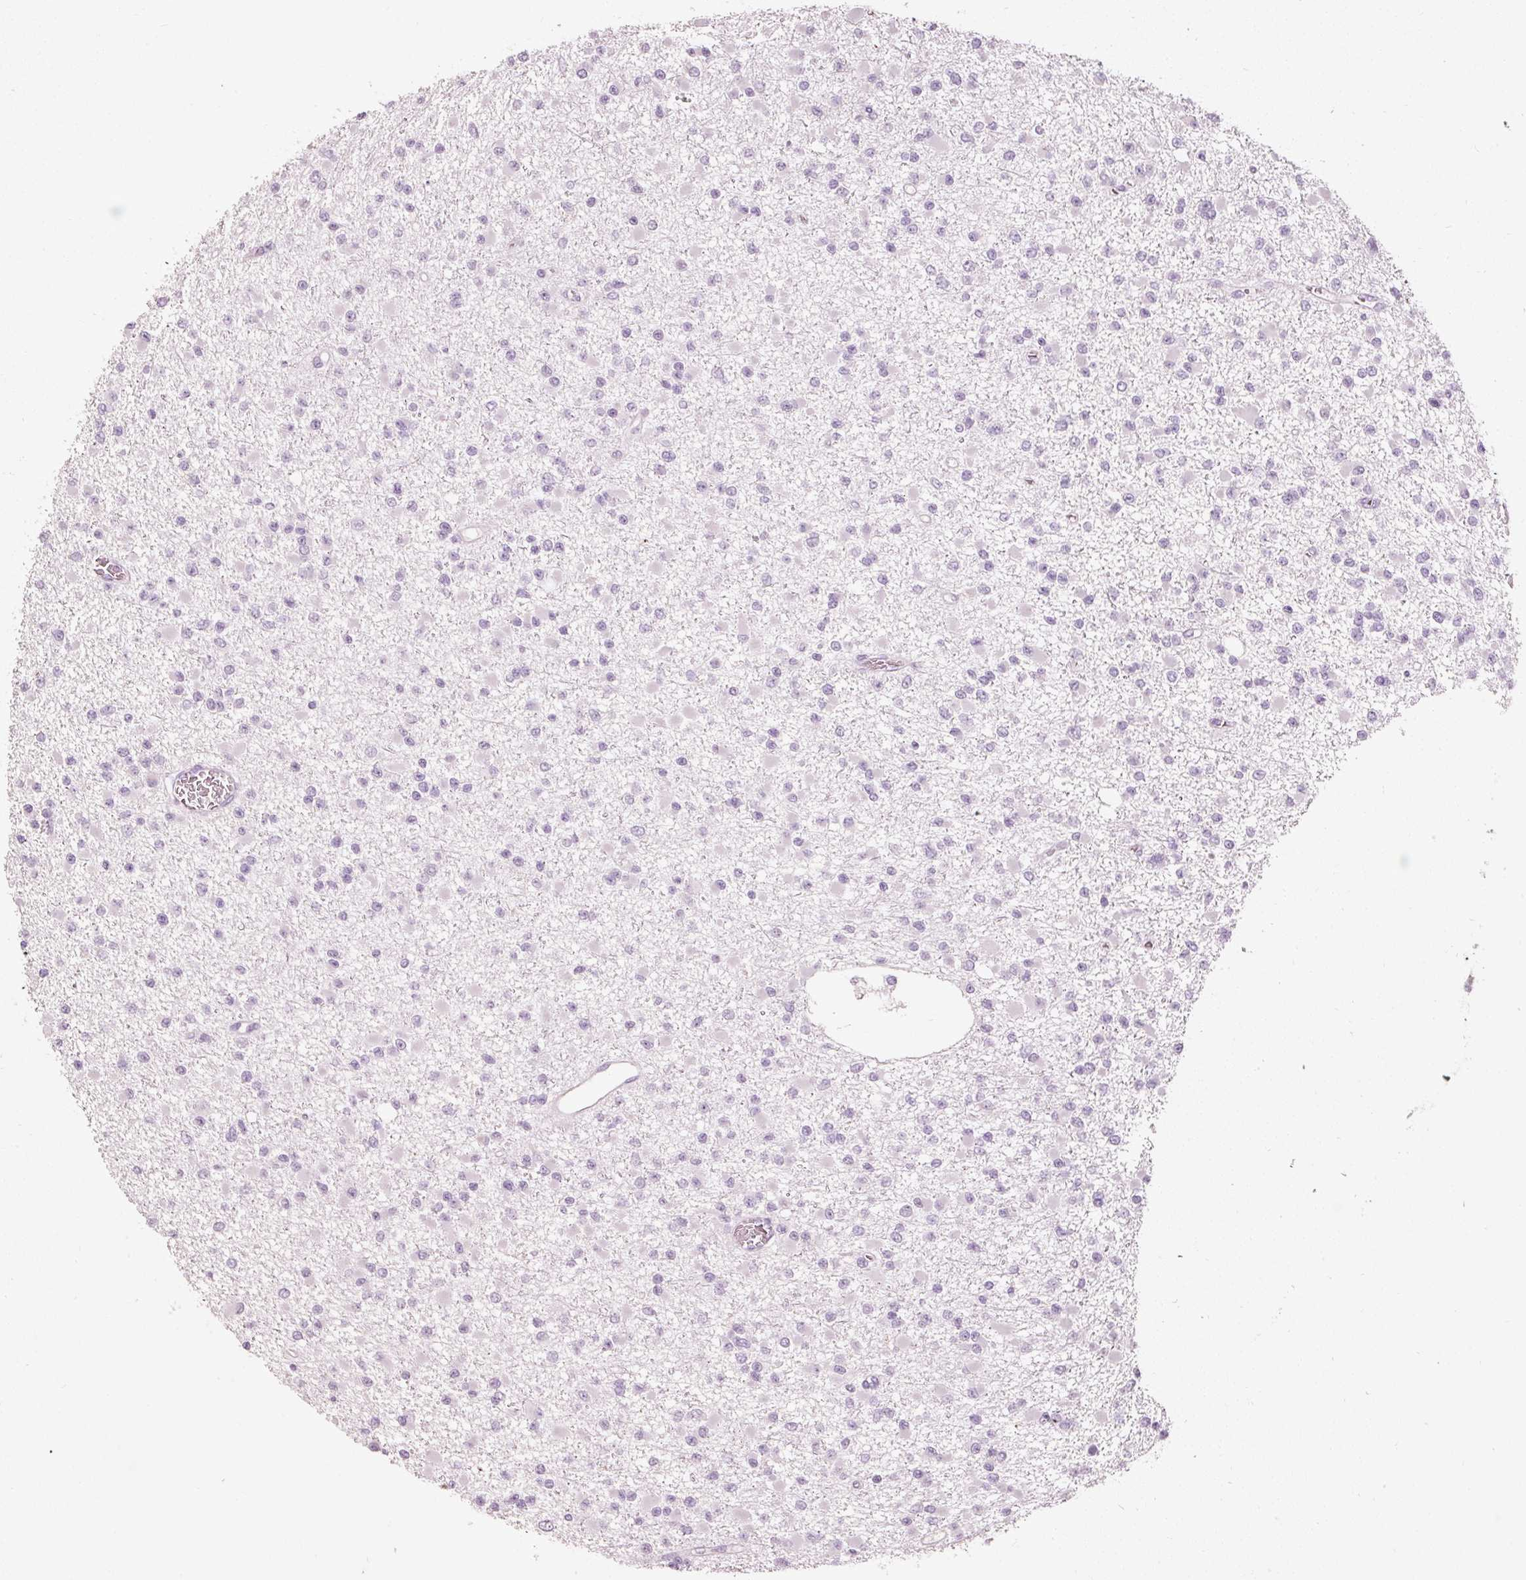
{"staining": {"intensity": "negative", "quantity": "none", "location": "none"}, "tissue": "glioma", "cell_type": "Tumor cells", "image_type": "cancer", "snomed": [{"axis": "morphology", "description": "Glioma, malignant, Low grade"}, {"axis": "topography", "description": "Brain"}], "caption": "Tumor cells show no significant positivity in glioma. The staining was performed using DAB to visualize the protein expression in brown, while the nuclei were stained in blue with hematoxylin (Magnification: 20x).", "gene": "MUC5AC", "patient": {"sex": "female", "age": 22}}